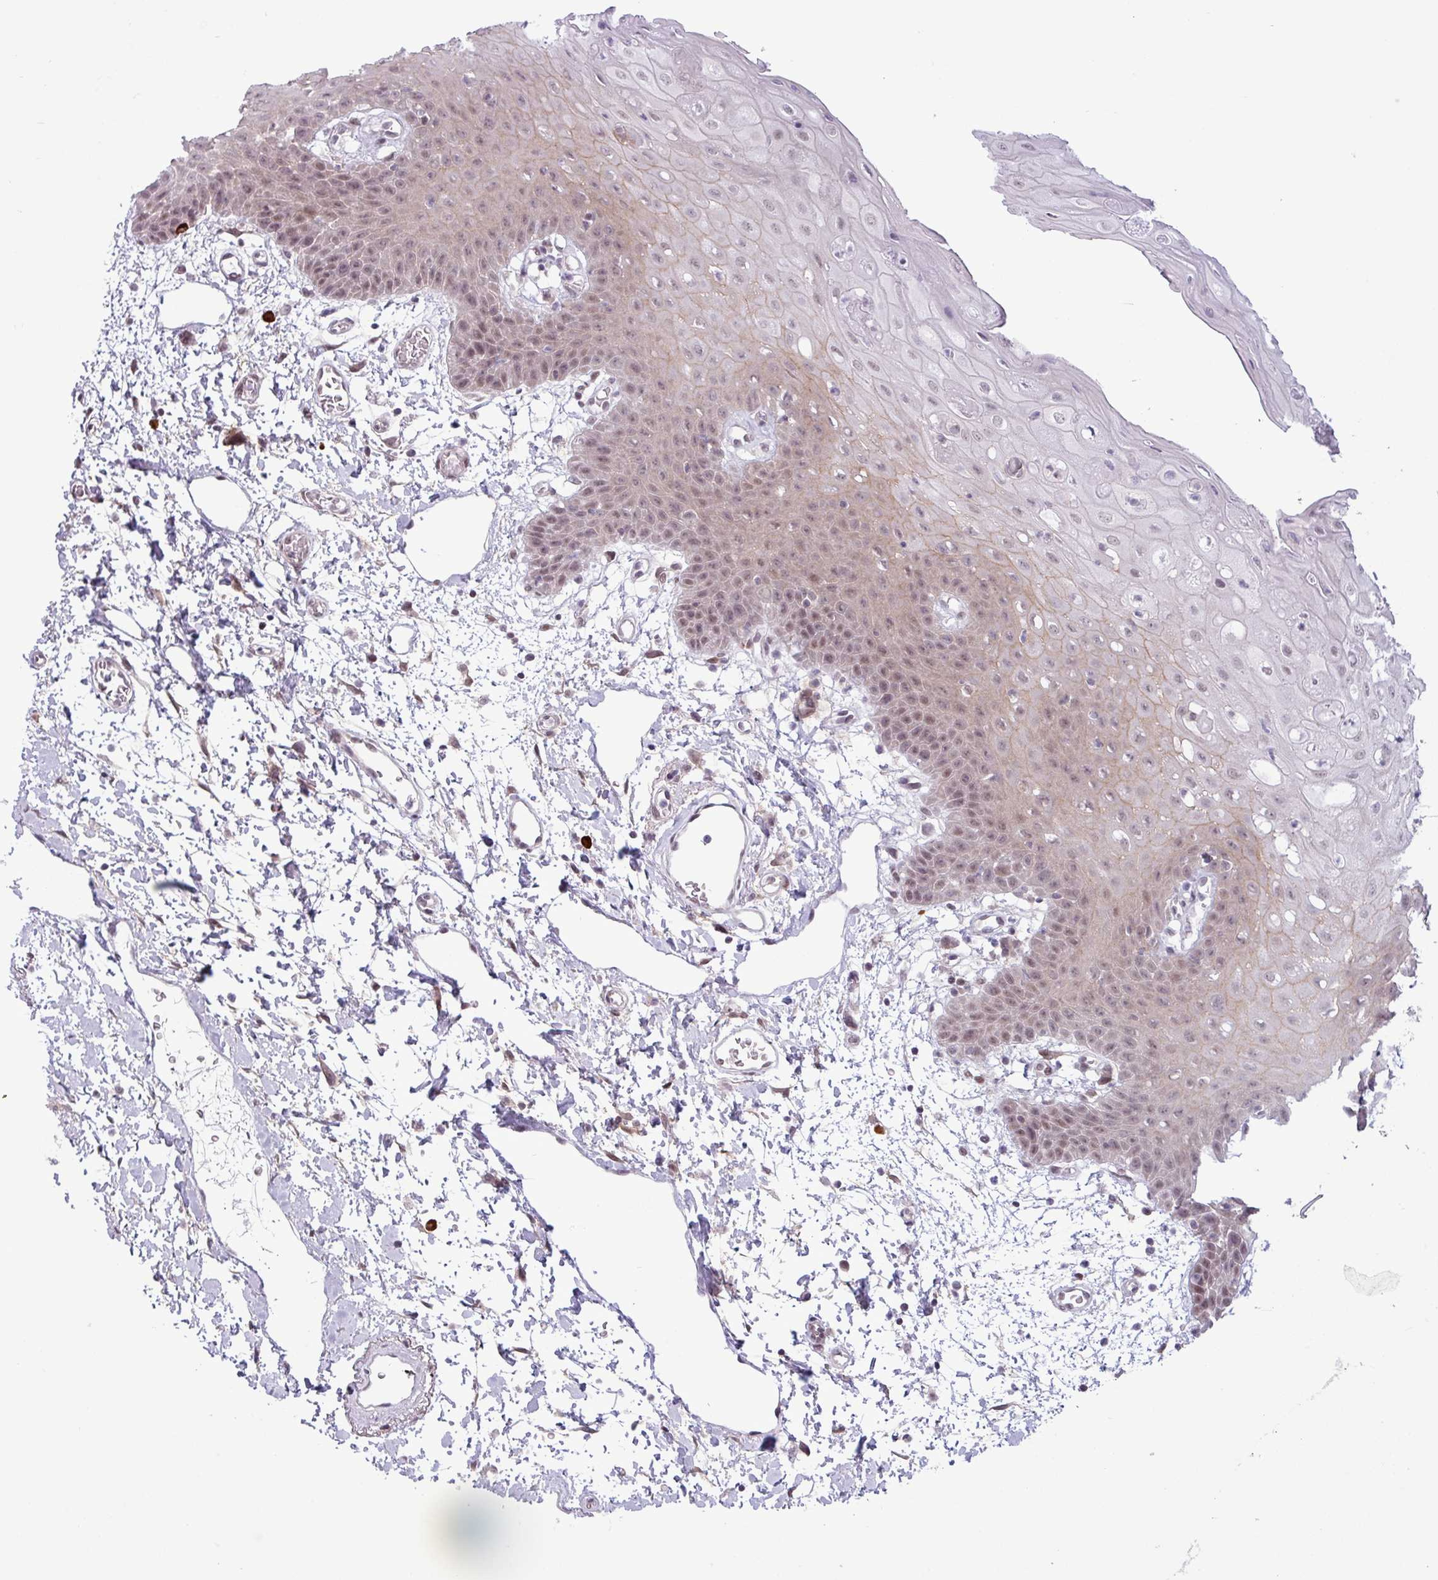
{"staining": {"intensity": "moderate", "quantity": ">75%", "location": "cytoplasmic/membranous,nuclear"}, "tissue": "oral mucosa", "cell_type": "Squamous epithelial cells", "image_type": "normal", "snomed": [{"axis": "morphology", "description": "Normal tissue, NOS"}, {"axis": "topography", "description": "Oral tissue"}, {"axis": "topography", "description": "Tounge, NOS"}], "caption": "A brown stain labels moderate cytoplasmic/membranous,nuclear expression of a protein in squamous epithelial cells of normal human oral mucosa. The staining was performed using DAB (3,3'-diaminobenzidine), with brown indicating positive protein expression. Nuclei are stained blue with hematoxylin.", "gene": "NOTCH2", "patient": {"sex": "female", "age": 59}}